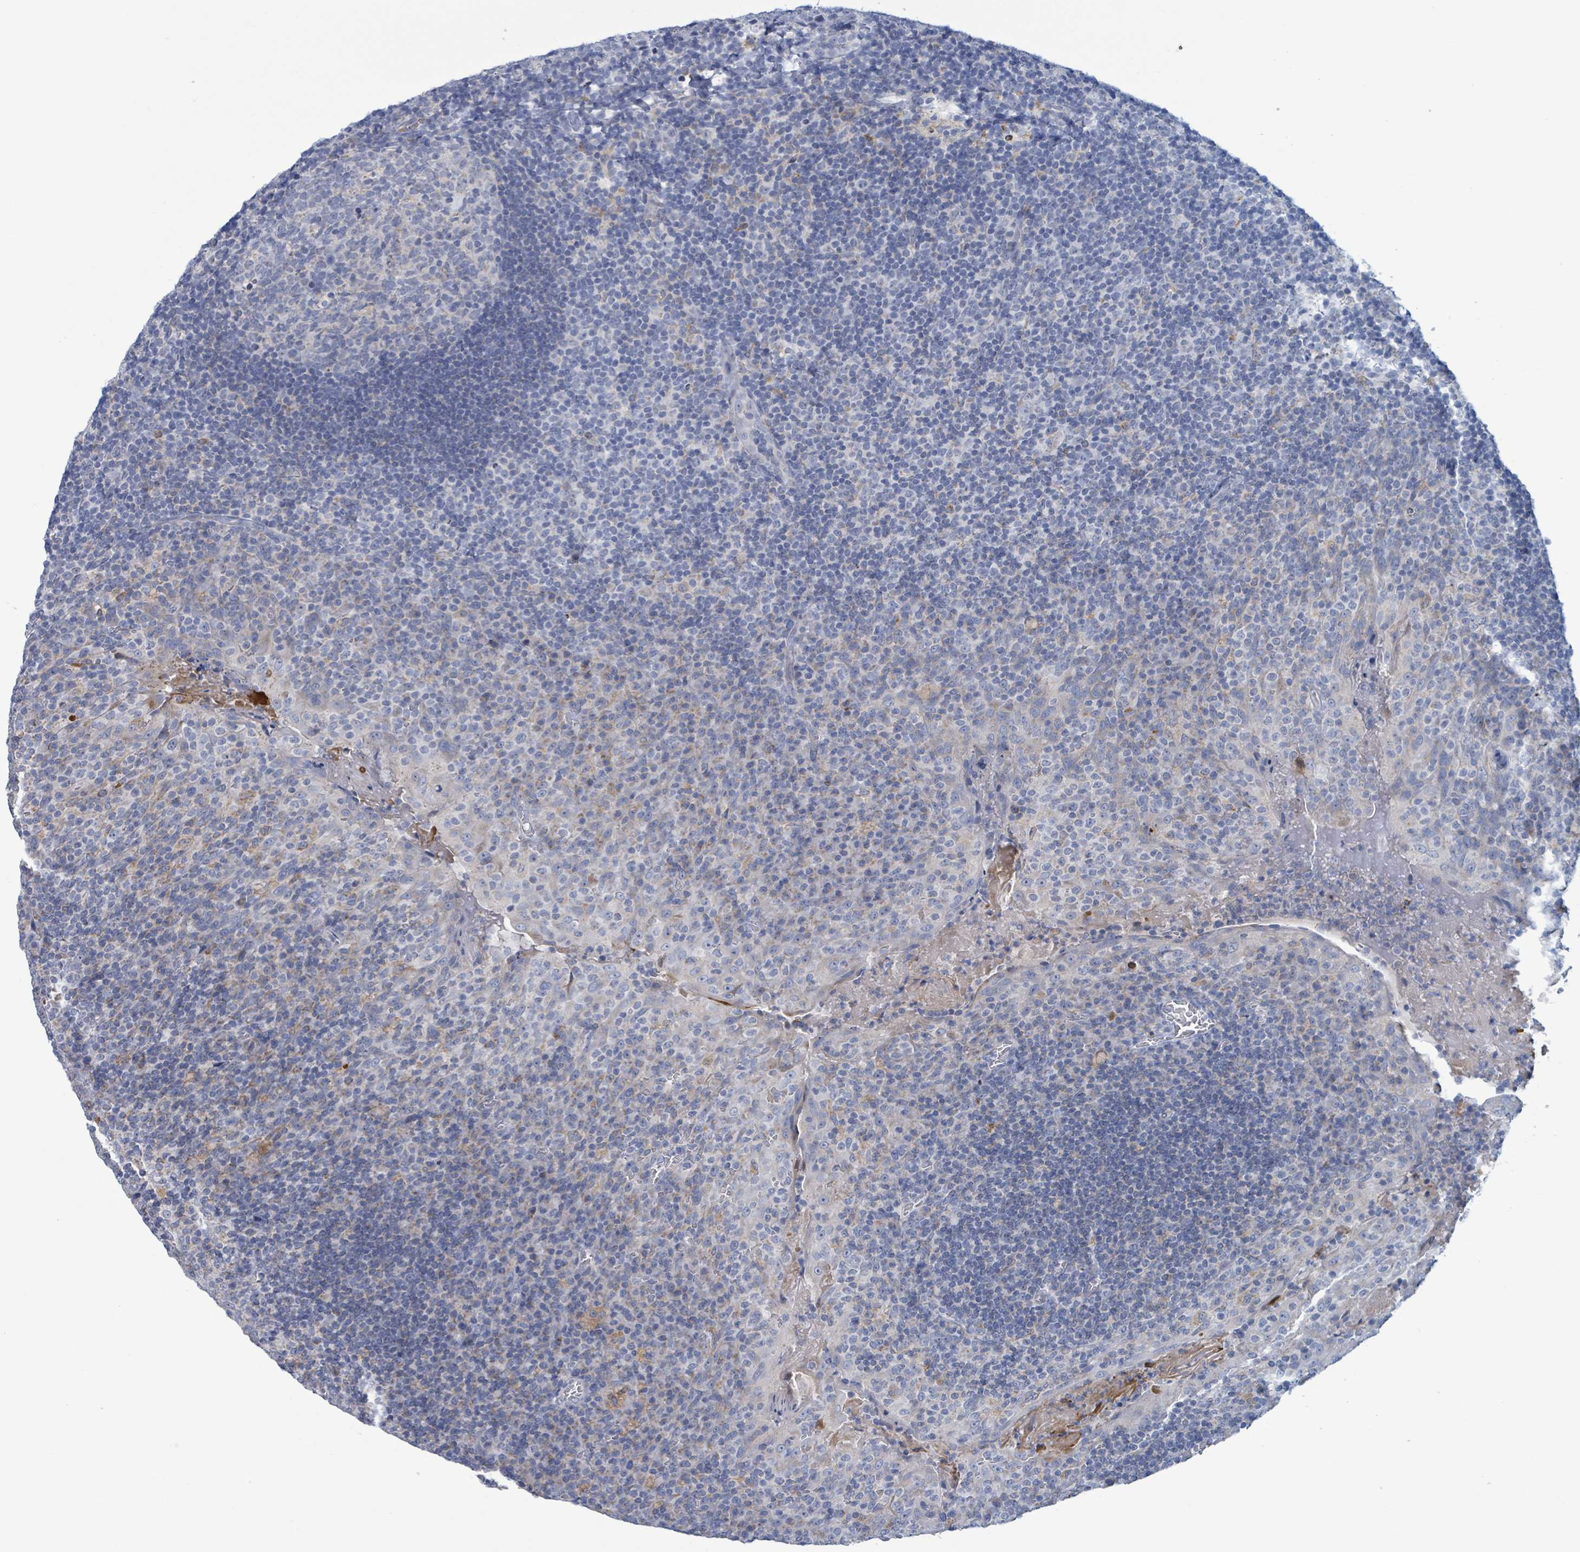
{"staining": {"intensity": "negative", "quantity": "none", "location": "none"}, "tissue": "tonsil", "cell_type": "Germinal center cells", "image_type": "normal", "snomed": [{"axis": "morphology", "description": "Normal tissue, NOS"}, {"axis": "topography", "description": "Tonsil"}], "caption": "Protein analysis of benign tonsil exhibits no significant positivity in germinal center cells. The staining was performed using DAB to visualize the protein expression in brown, while the nuclei were stained in blue with hematoxylin (Magnification: 20x).", "gene": "AKR1C4", "patient": {"sex": "male", "age": 17}}